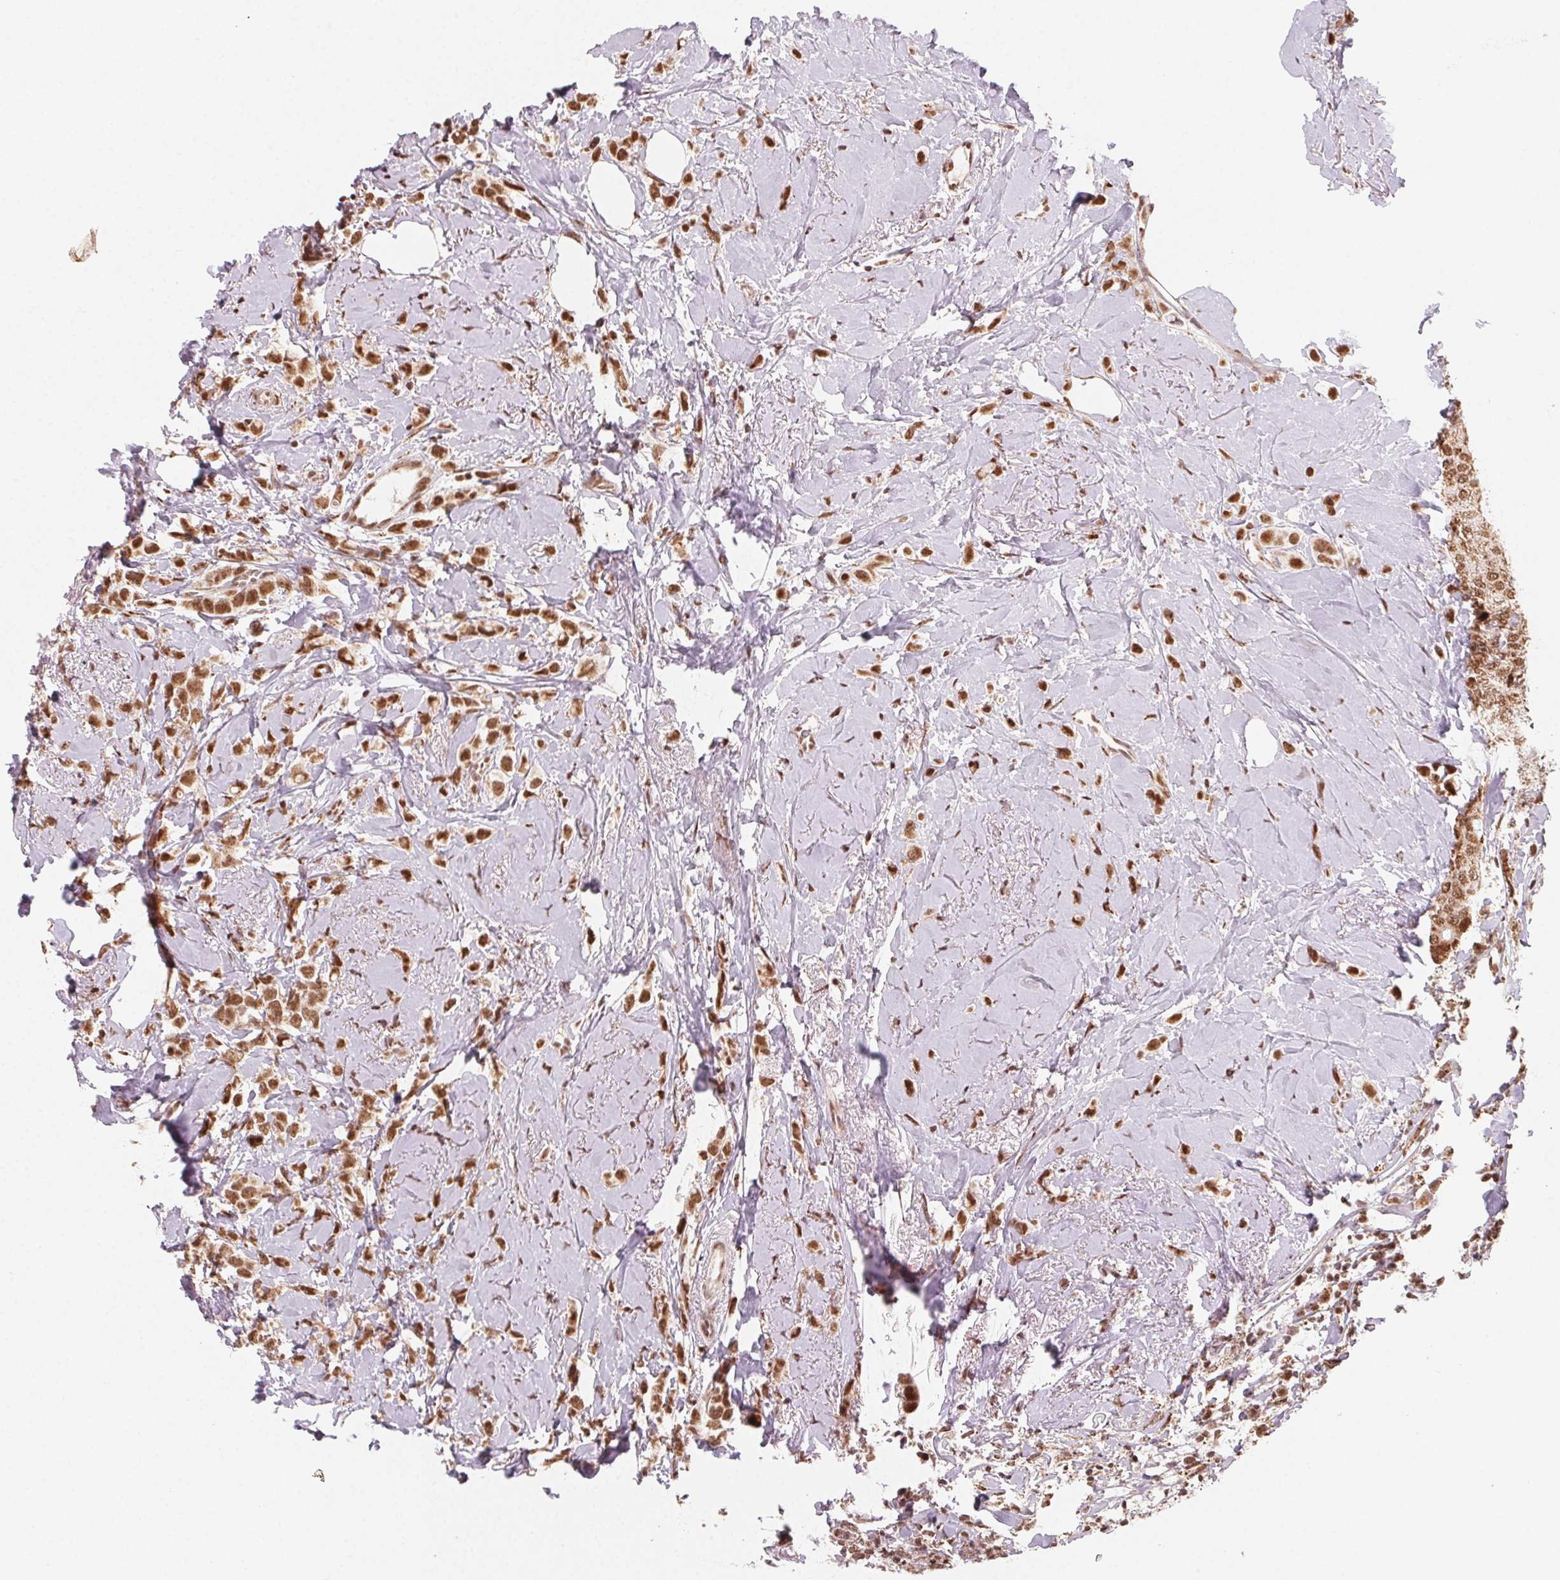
{"staining": {"intensity": "strong", "quantity": ">75%", "location": "nuclear"}, "tissue": "breast cancer", "cell_type": "Tumor cells", "image_type": "cancer", "snomed": [{"axis": "morphology", "description": "Lobular carcinoma"}, {"axis": "topography", "description": "Breast"}], "caption": "Lobular carcinoma (breast) stained with immunohistochemistry shows strong nuclear expression in about >75% of tumor cells. Using DAB (3,3'-diaminobenzidine) (brown) and hematoxylin (blue) stains, captured at high magnification using brightfield microscopy.", "gene": "TOPORS", "patient": {"sex": "female", "age": 66}}